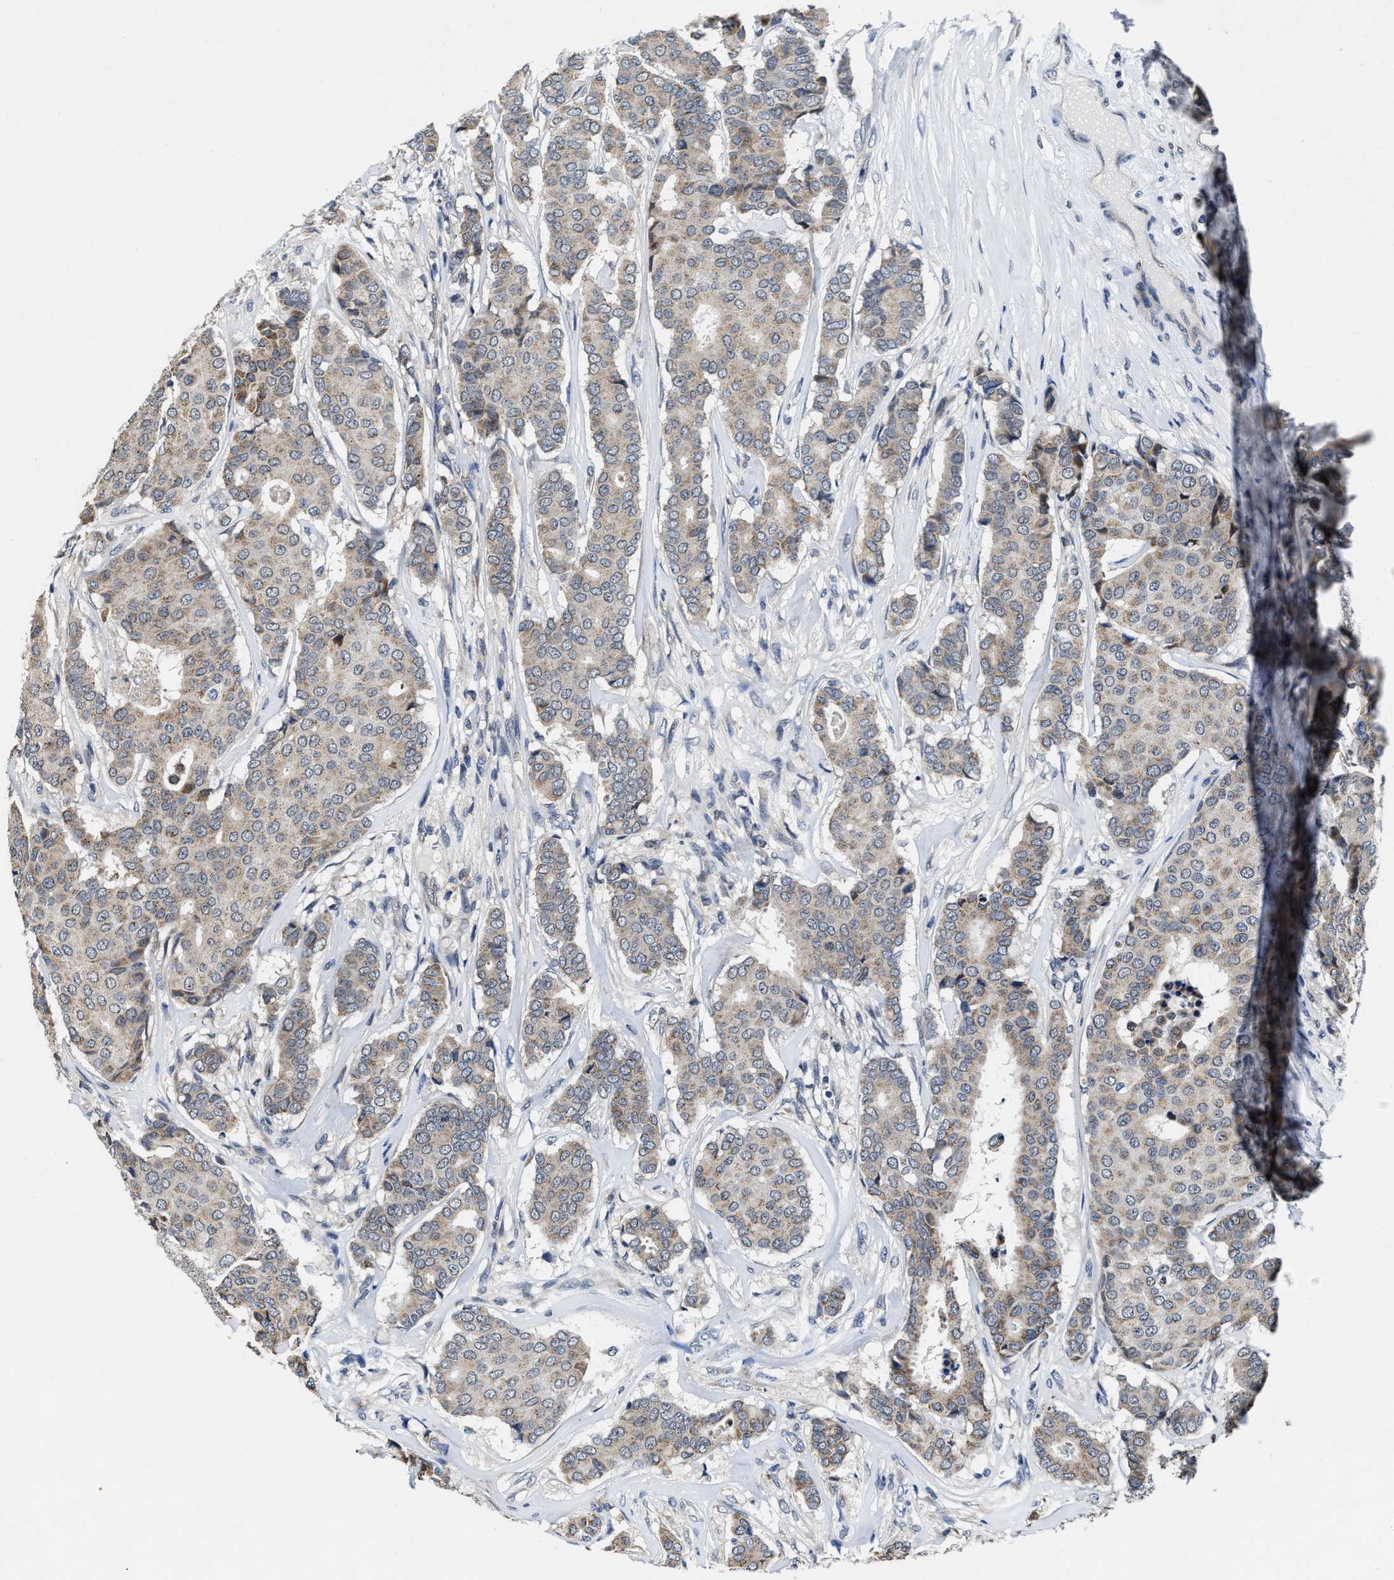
{"staining": {"intensity": "weak", "quantity": ">75%", "location": "cytoplasmic/membranous"}, "tissue": "breast cancer", "cell_type": "Tumor cells", "image_type": "cancer", "snomed": [{"axis": "morphology", "description": "Duct carcinoma"}, {"axis": "topography", "description": "Breast"}], "caption": "Breast cancer tissue displays weak cytoplasmic/membranous positivity in approximately >75% of tumor cells (Brightfield microscopy of DAB IHC at high magnification).", "gene": "TMEM53", "patient": {"sex": "female", "age": 75}}